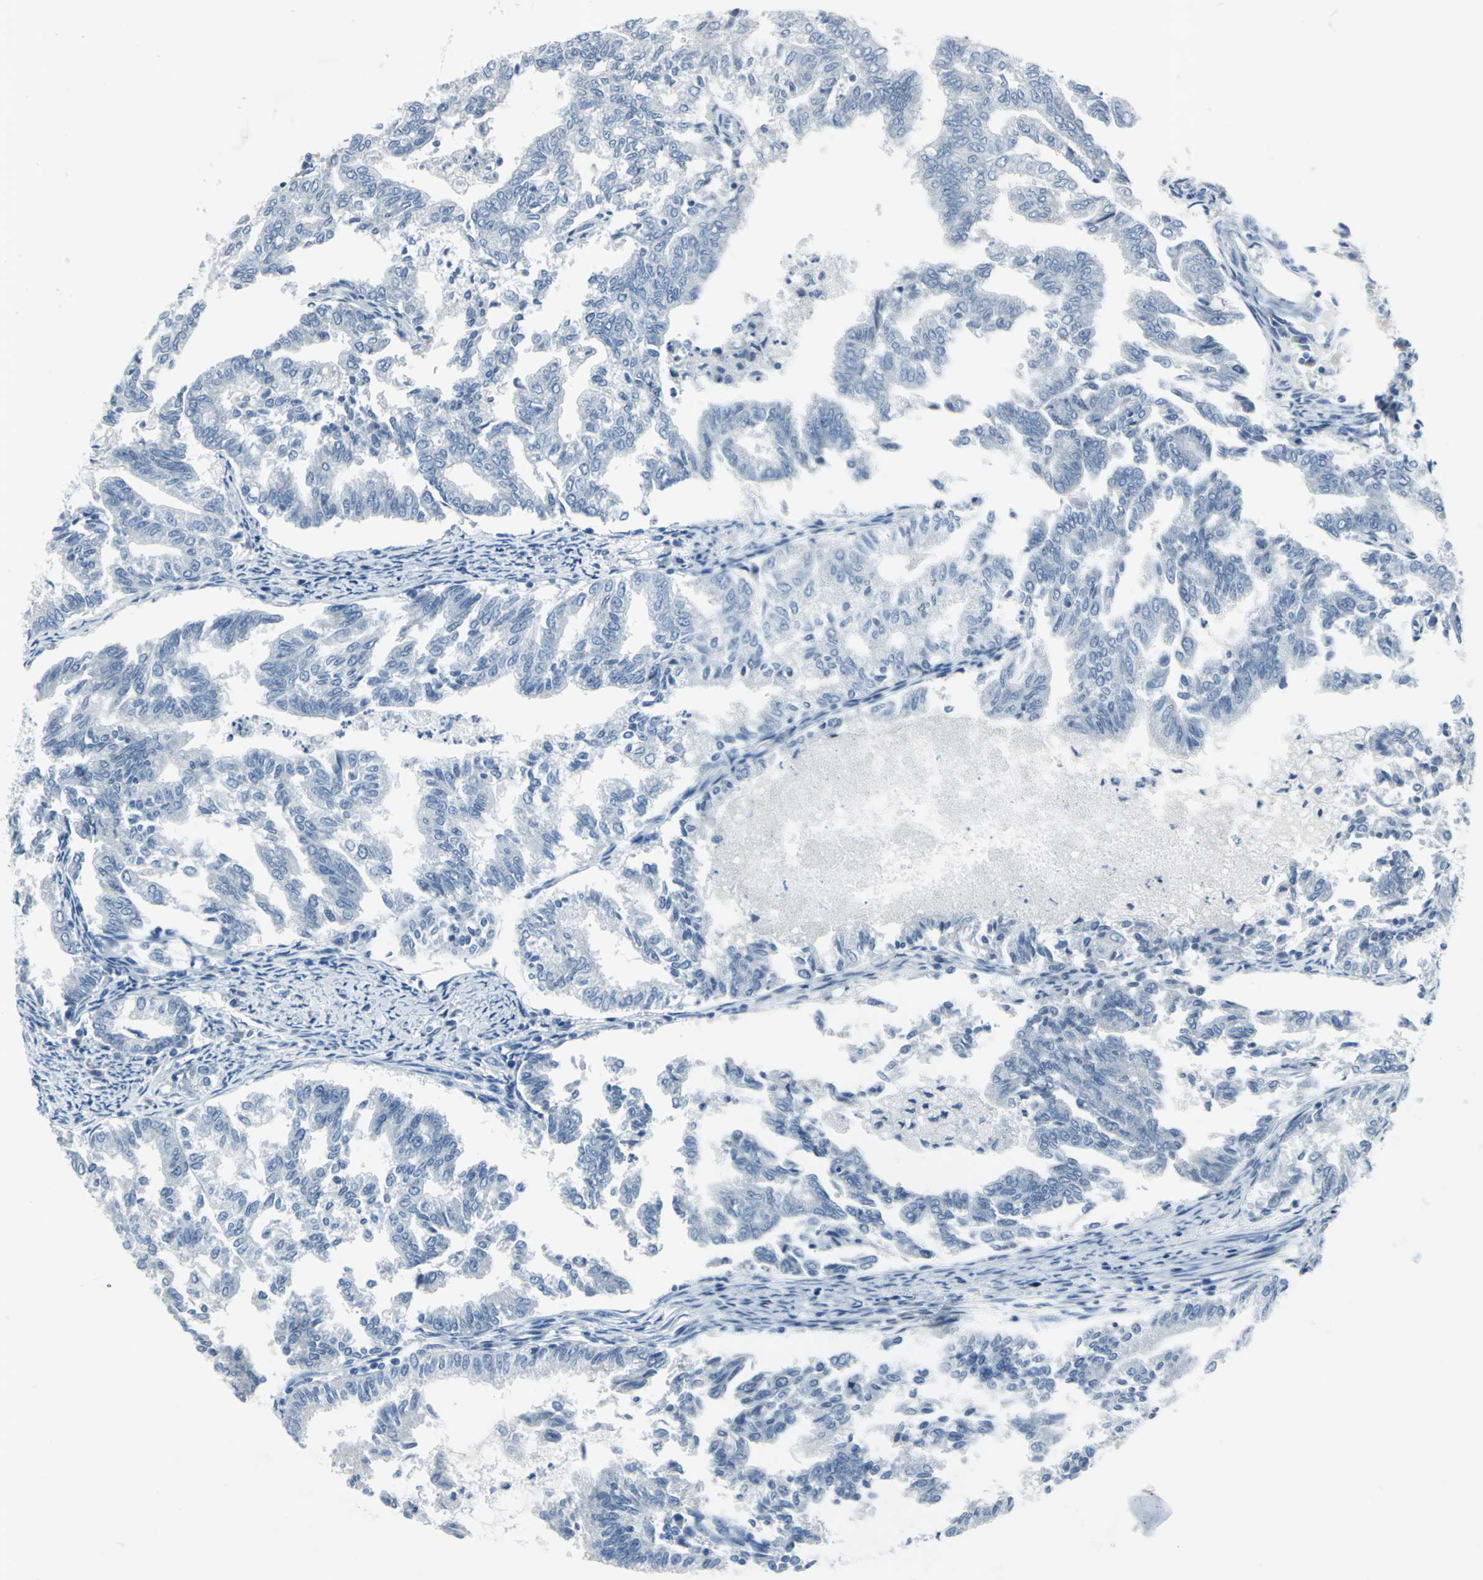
{"staining": {"intensity": "negative", "quantity": "none", "location": "none"}, "tissue": "endometrial cancer", "cell_type": "Tumor cells", "image_type": "cancer", "snomed": [{"axis": "morphology", "description": "Adenocarcinoma, NOS"}, {"axis": "topography", "description": "Endometrium"}], "caption": "Tumor cells are negative for brown protein staining in endometrial cancer (adenocarcinoma).", "gene": "DNAI2", "patient": {"sex": "female", "age": 79}}